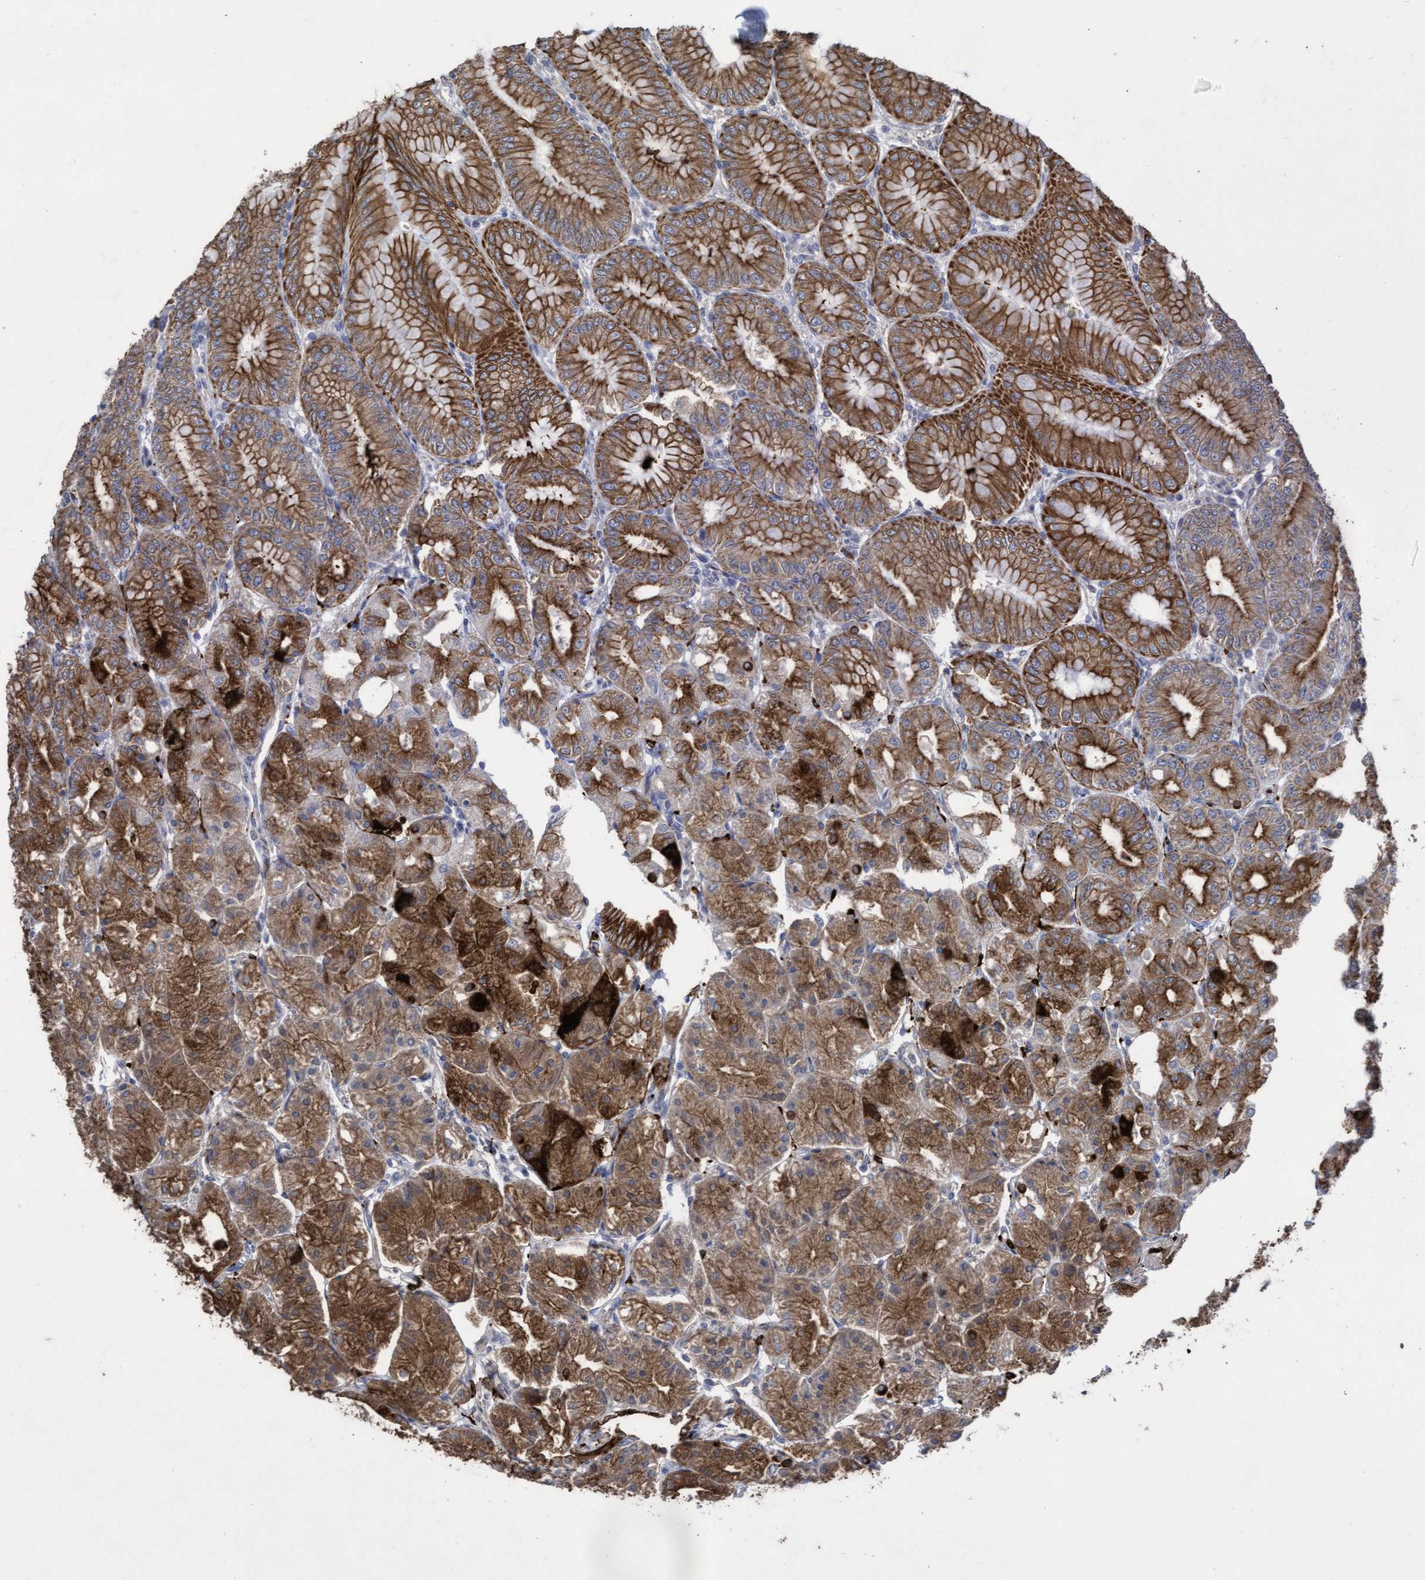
{"staining": {"intensity": "moderate", "quantity": ">75%", "location": "cytoplasmic/membranous"}, "tissue": "stomach", "cell_type": "Glandular cells", "image_type": "normal", "snomed": [{"axis": "morphology", "description": "Normal tissue, NOS"}, {"axis": "topography", "description": "Stomach, lower"}], "caption": "Brown immunohistochemical staining in normal human stomach demonstrates moderate cytoplasmic/membranous expression in approximately >75% of glandular cells. (Brightfield microscopy of DAB IHC at high magnification).", "gene": "KRT24", "patient": {"sex": "male", "age": 71}}